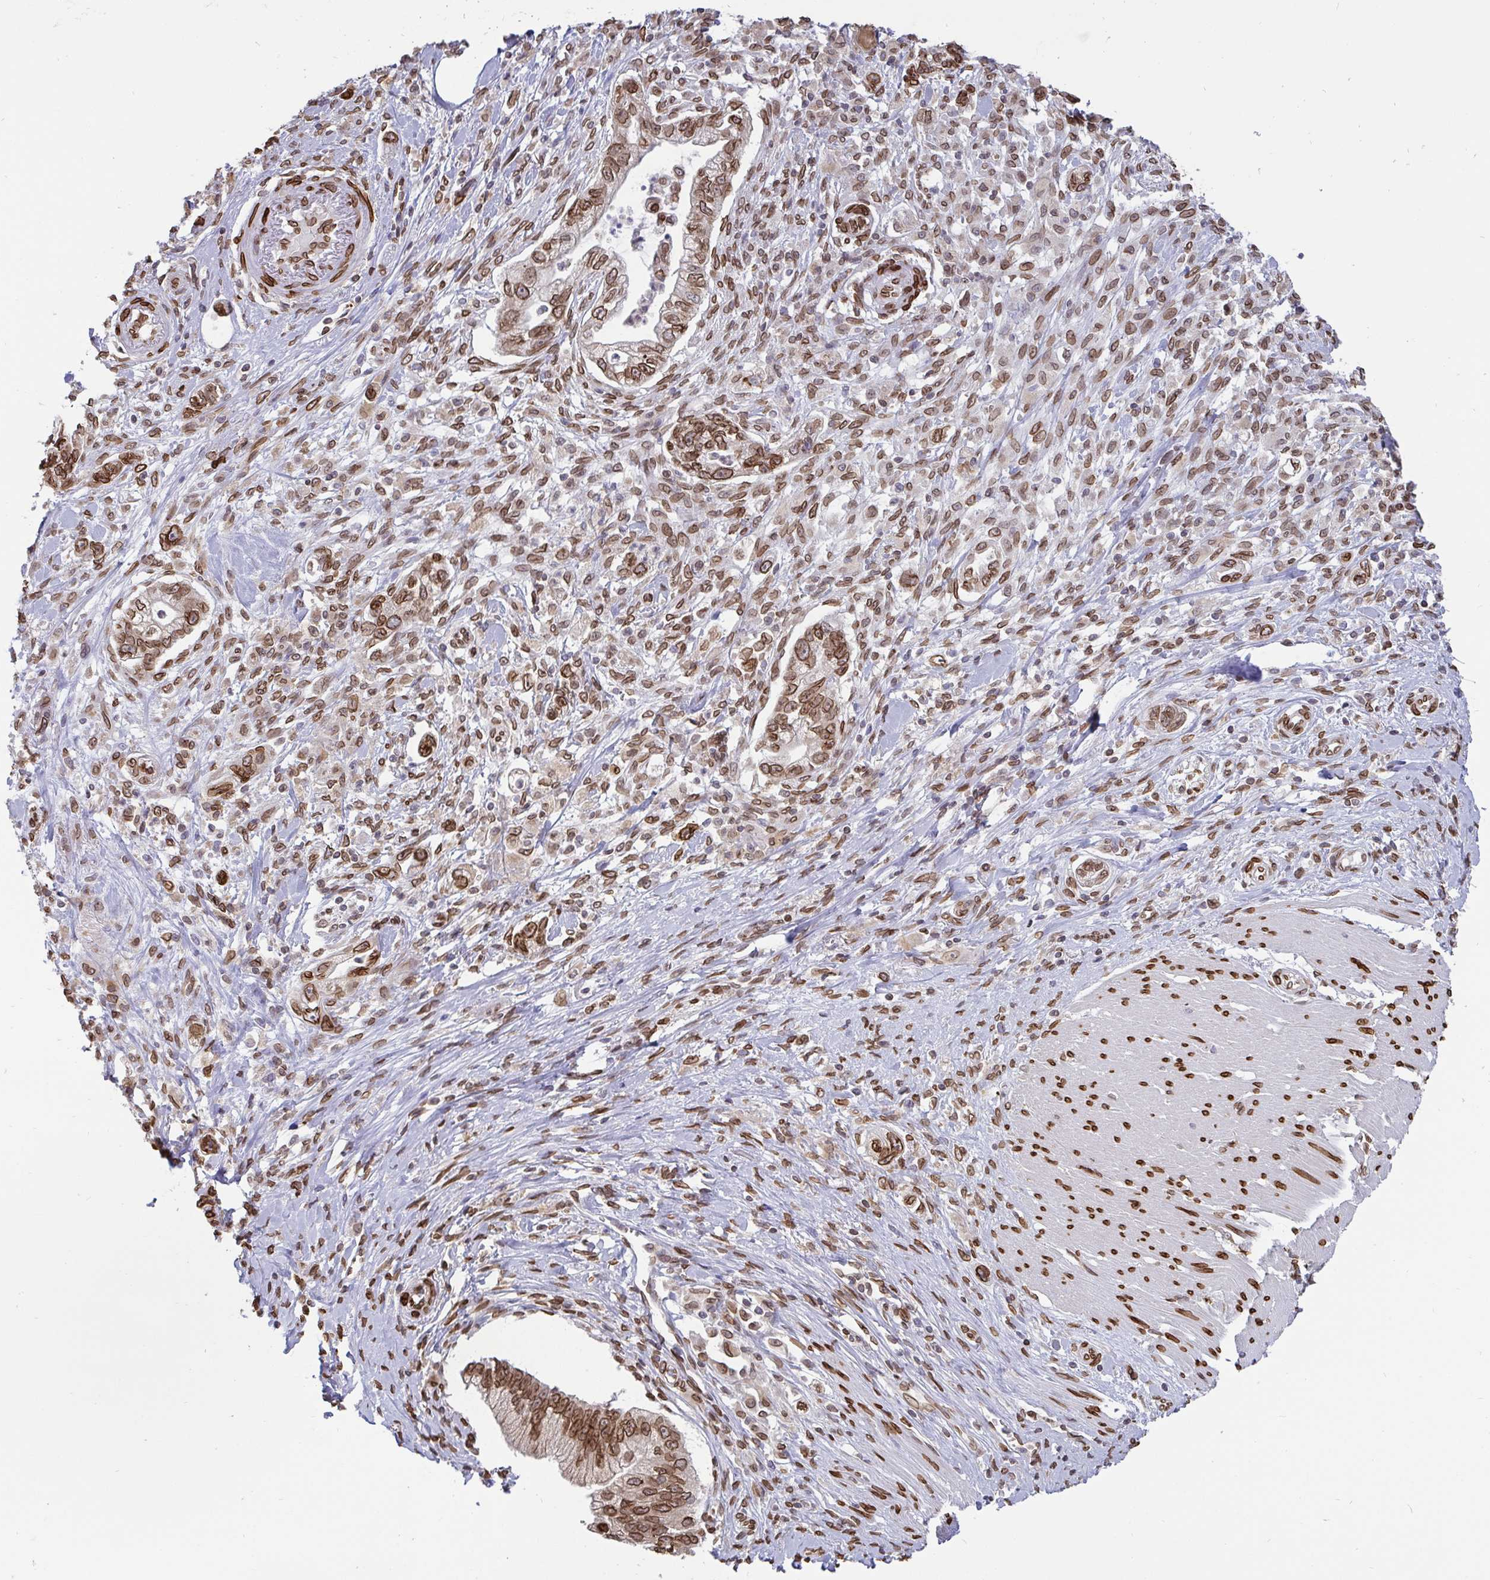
{"staining": {"intensity": "moderate", "quantity": ">75%", "location": "cytoplasmic/membranous,nuclear"}, "tissue": "pancreatic cancer", "cell_type": "Tumor cells", "image_type": "cancer", "snomed": [{"axis": "morphology", "description": "Adenocarcinoma, NOS"}, {"axis": "topography", "description": "Pancreas"}], "caption": "Protein expression analysis of human pancreatic cancer reveals moderate cytoplasmic/membranous and nuclear expression in approximately >75% of tumor cells.", "gene": "EMD", "patient": {"sex": "male", "age": 70}}